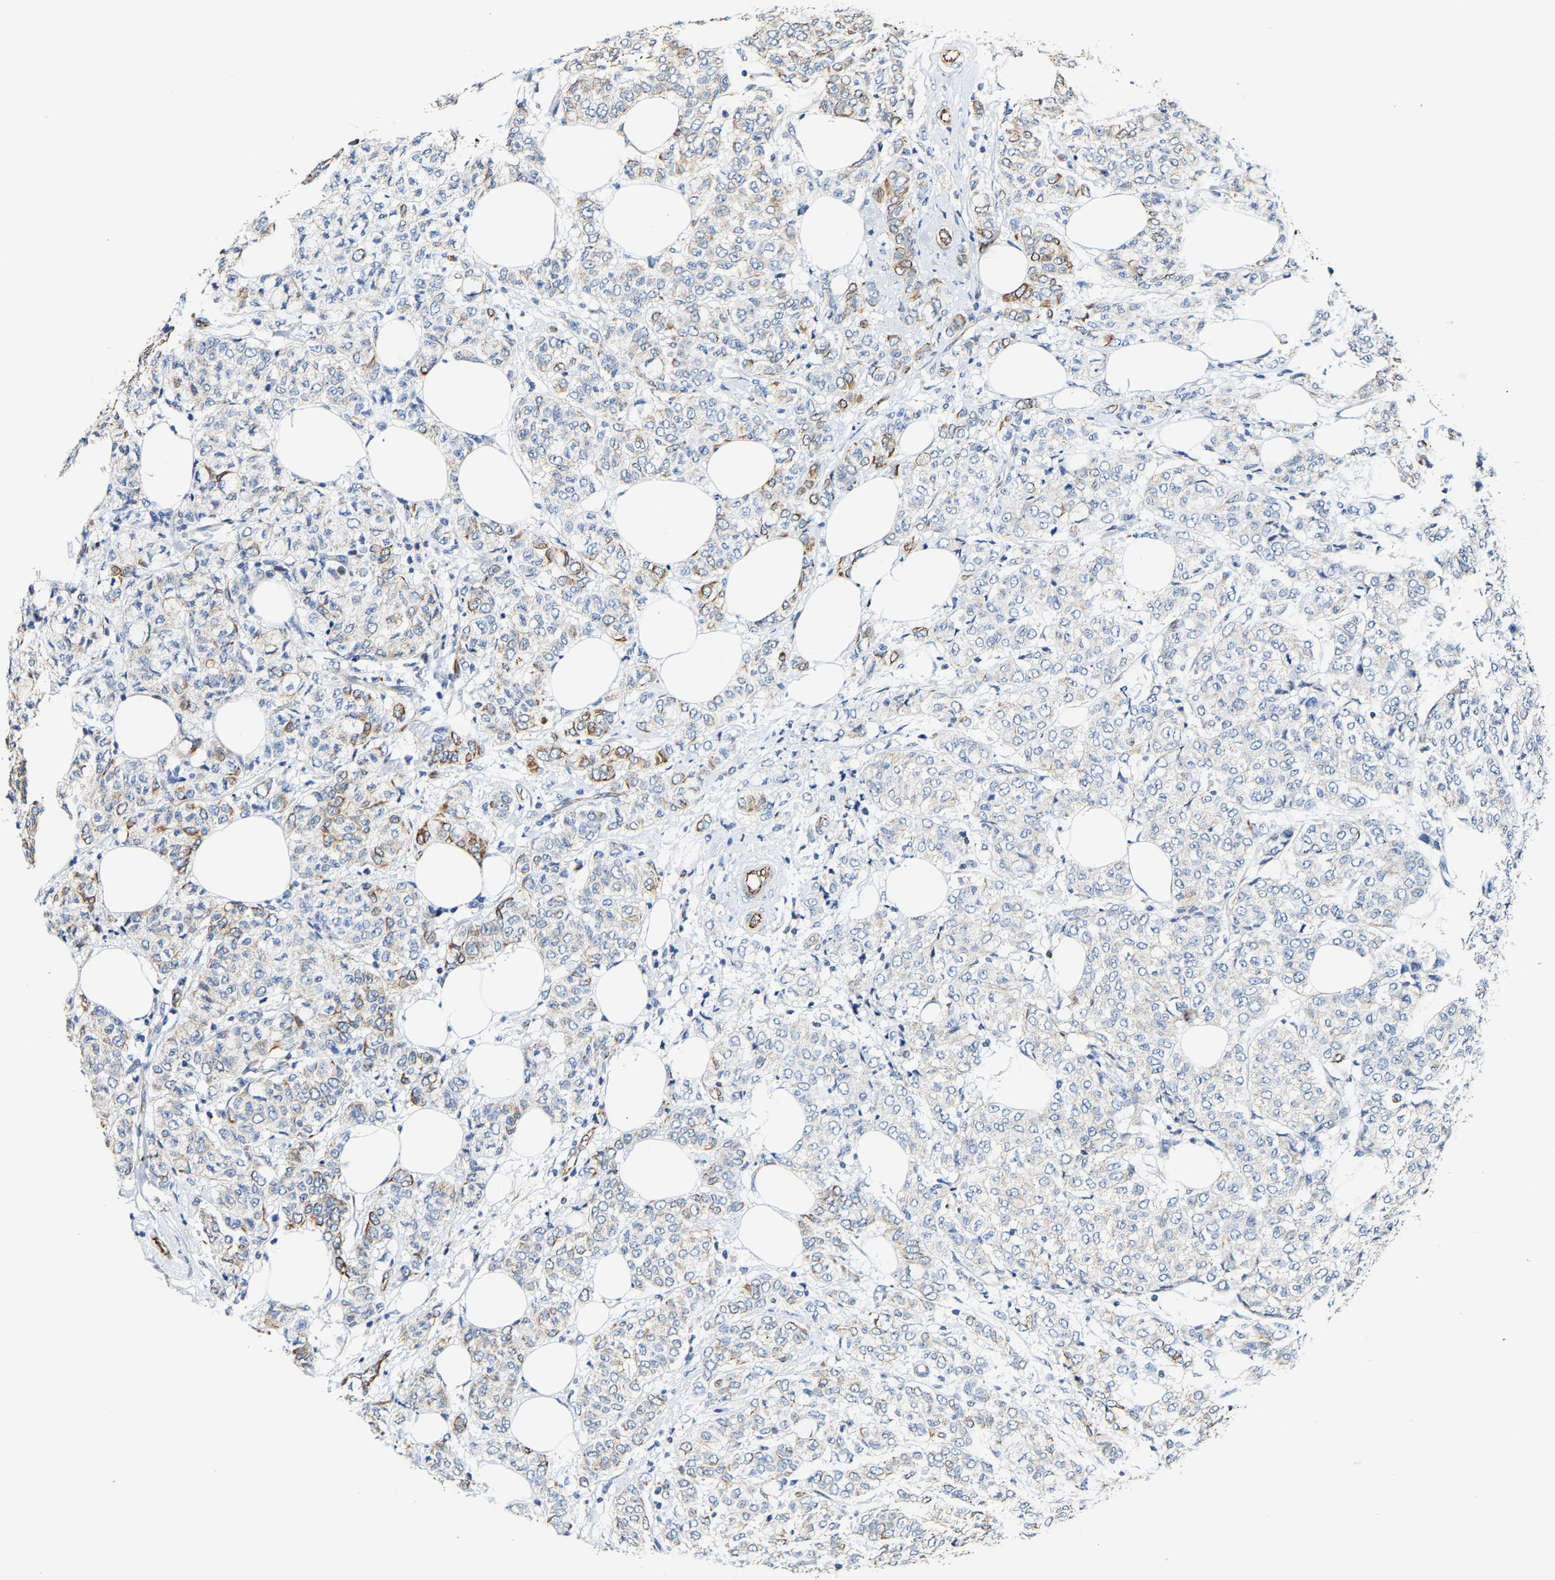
{"staining": {"intensity": "moderate", "quantity": "<25%", "location": "cytoplasmic/membranous"}, "tissue": "breast cancer", "cell_type": "Tumor cells", "image_type": "cancer", "snomed": [{"axis": "morphology", "description": "Lobular carcinoma"}, {"axis": "topography", "description": "Breast"}], "caption": "Breast lobular carcinoma stained with immunohistochemistry reveals moderate cytoplasmic/membranous positivity in approximately <25% of tumor cells.", "gene": "MMEL1", "patient": {"sex": "female", "age": 60}}